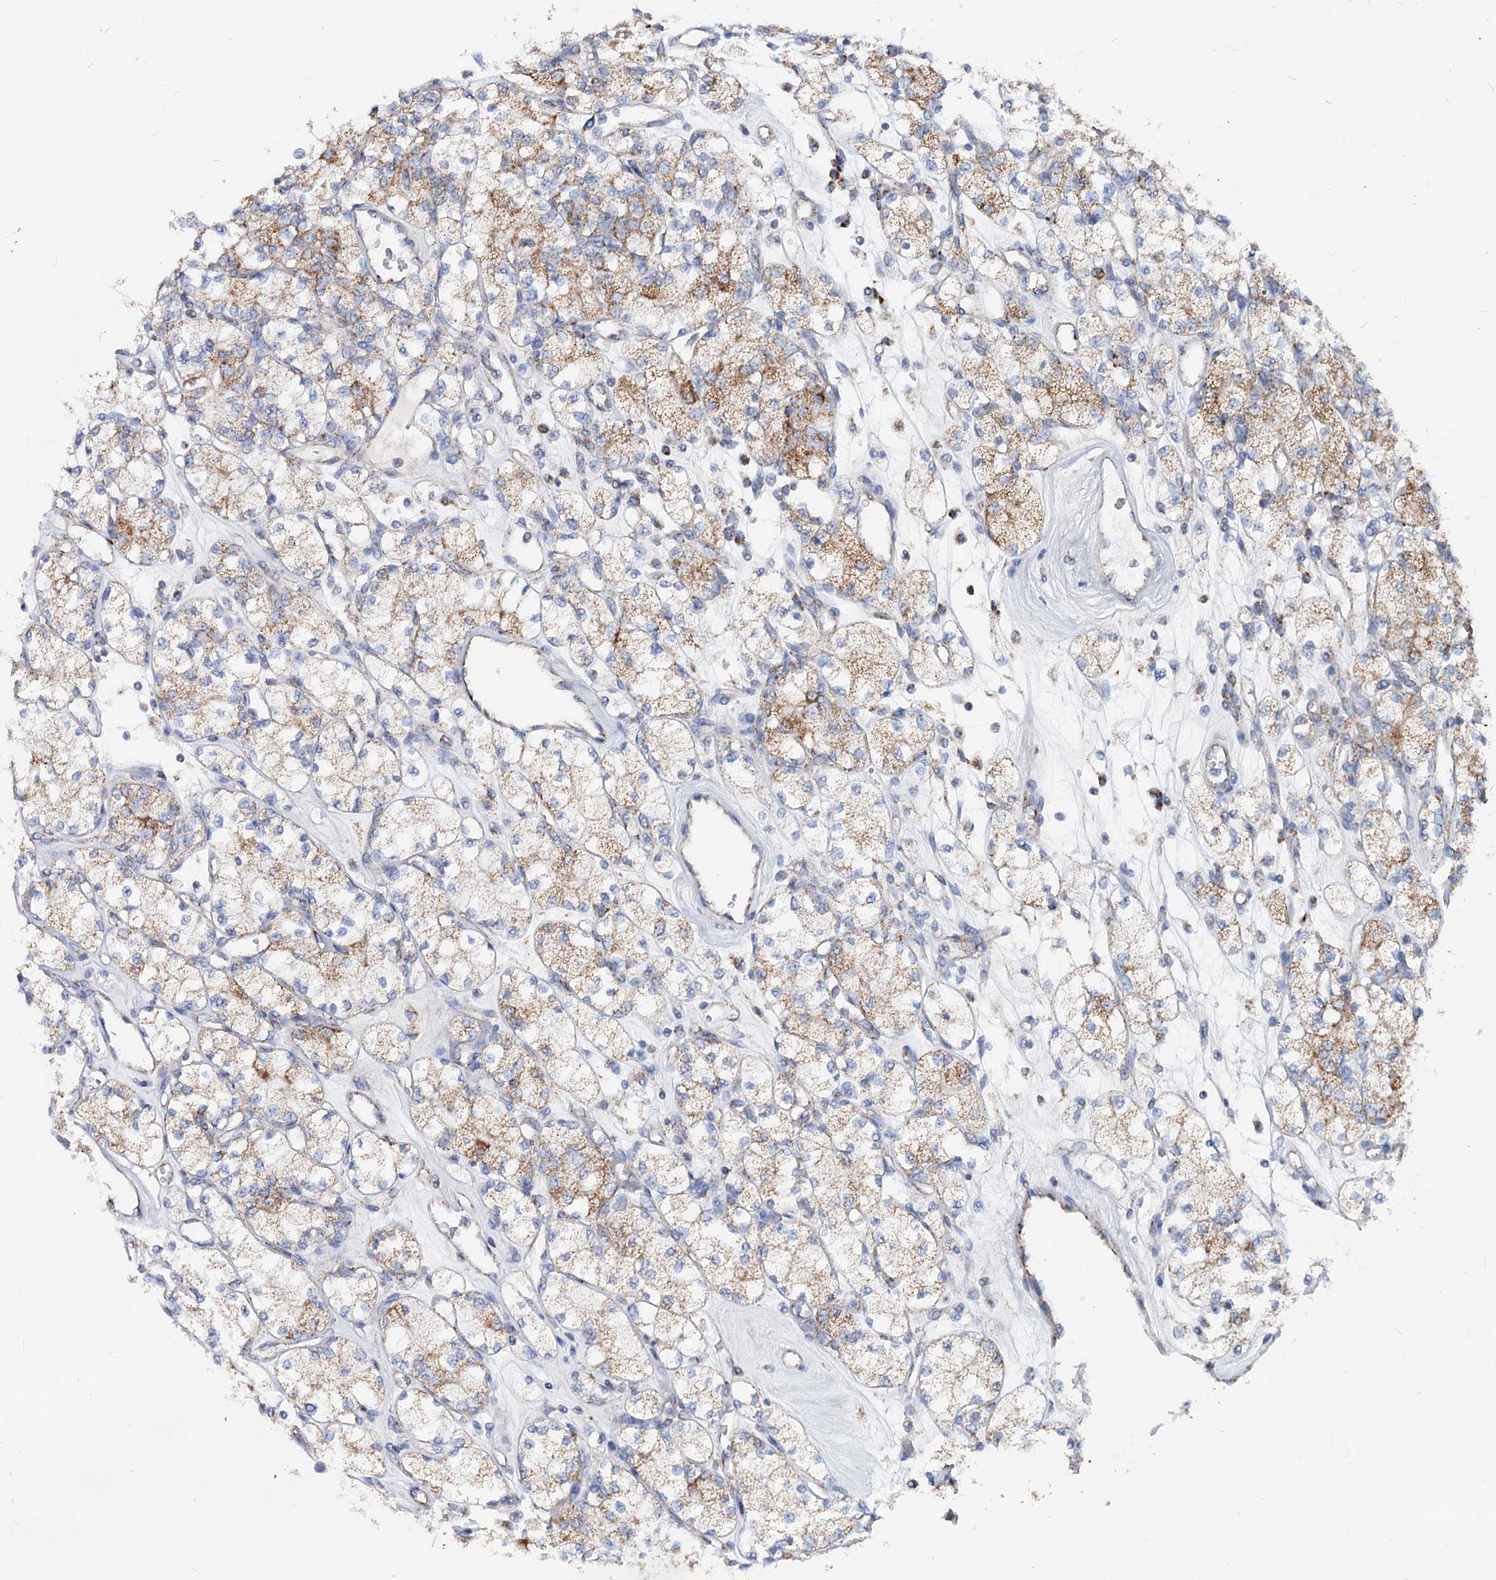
{"staining": {"intensity": "moderate", "quantity": "25%-75%", "location": "cytoplasmic/membranous"}, "tissue": "renal cancer", "cell_type": "Tumor cells", "image_type": "cancer", "snomed": [{"axis": "morphology", "description": "Adenocarcinoma, NOS"}, {"axis": "topography", "description": "Kidney"}], "caption": "Immunohistochemistry (IHC) (DAB (3,3'-diaminobenzidine)) staining of human renal cancer shows moderate cytoplasmic/membranous protein expression in about 25%-75% of tumor cells. The staining was performed using DAB (3,3'-diaminobenzidine) to visualize the protein expression in brown, while the nuclei were stained in blue with hematoxylin (Magnification: 20x).", "gene": "MCCC2", "patient": {"sex": "male", "age": 77}}